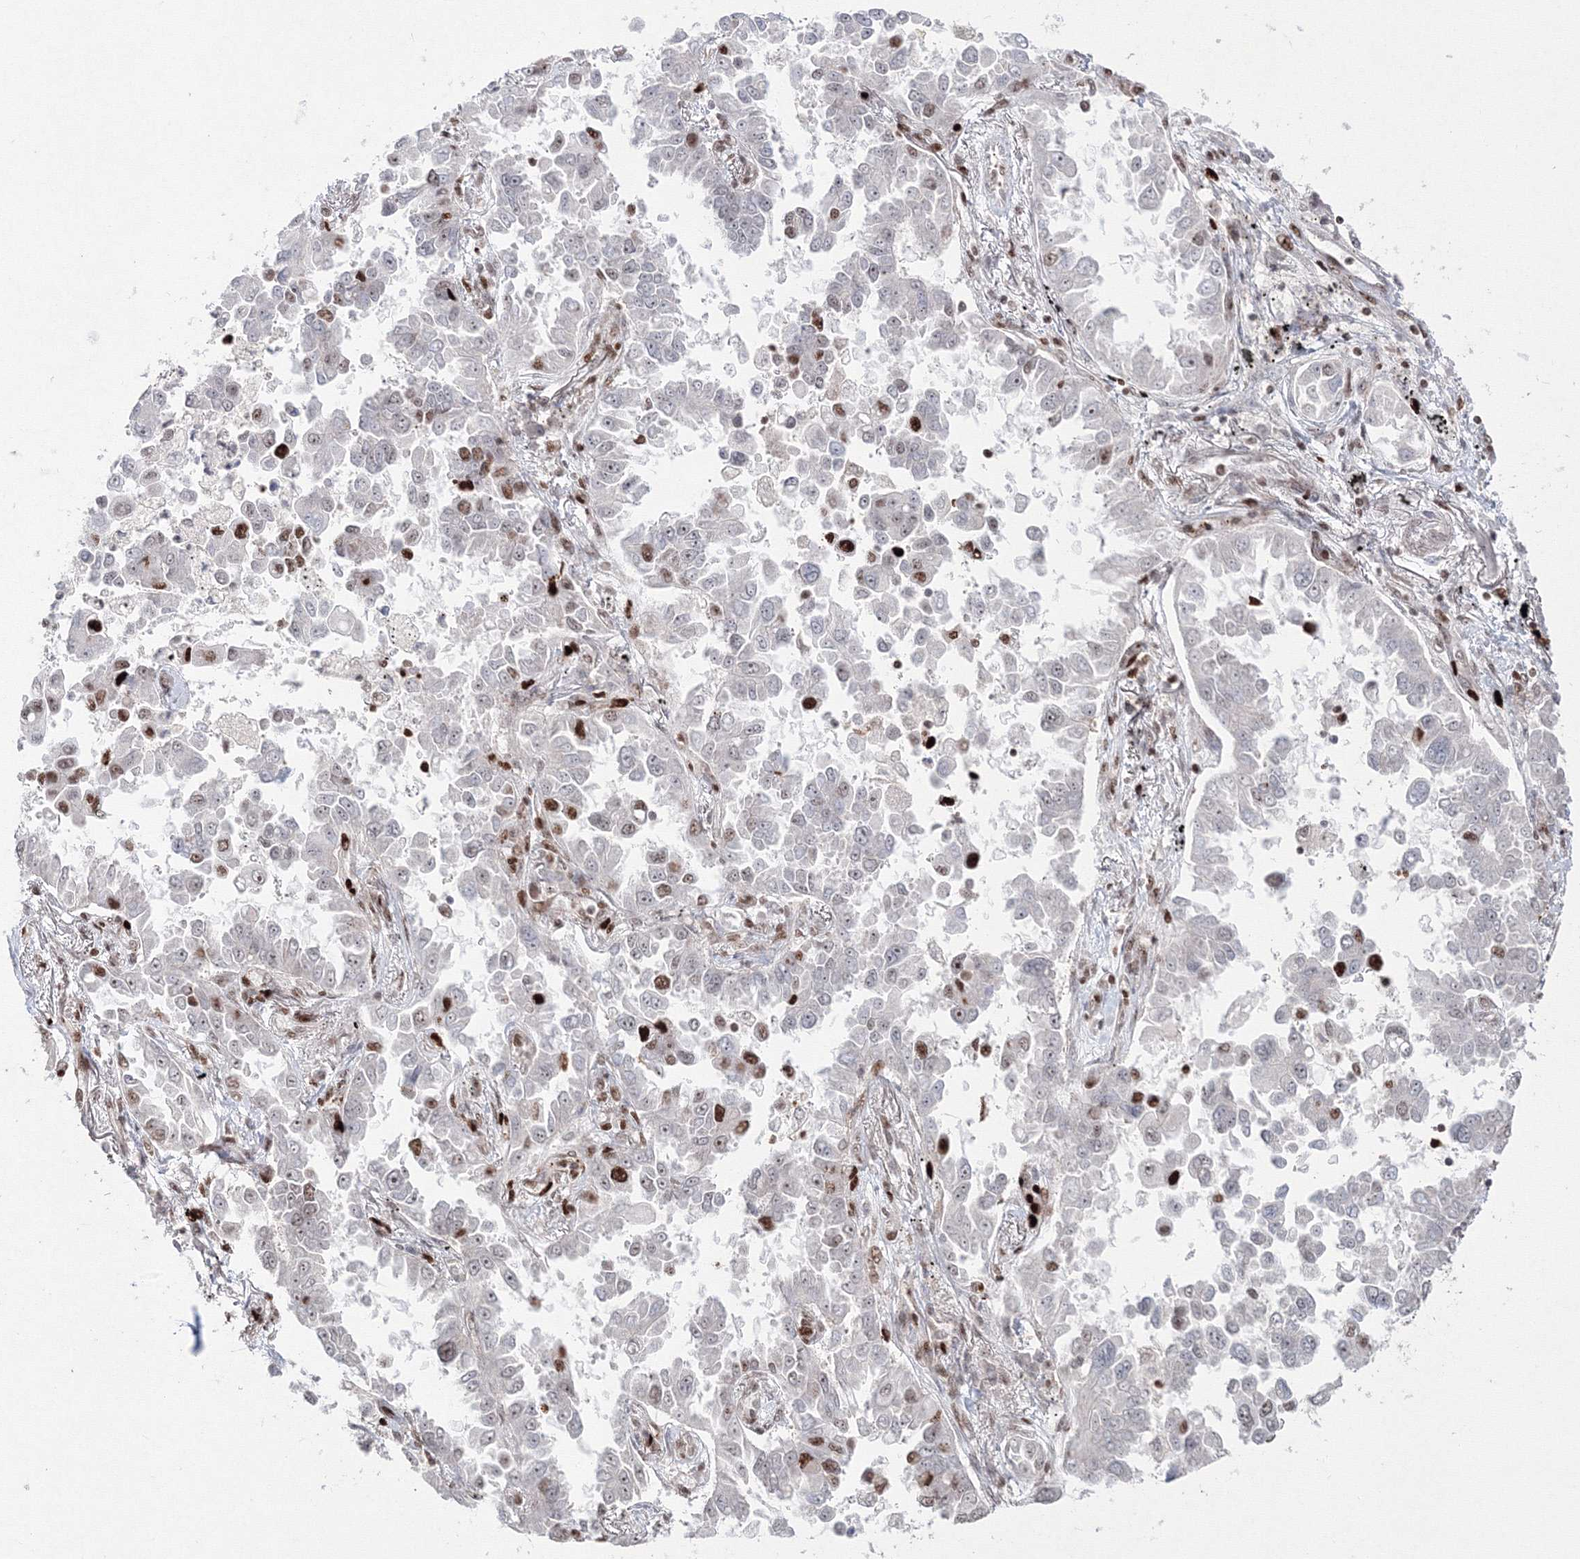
{"staining": {"intensity": "strong", "quantity": "25%-75%", "location": "cytoplasmic/membranous,nuclear"}, "tissue": "lung cancer", "cell_type": "Tumor cells", "image_type": "cancer", "snomed": [{"axis": "morphology", "description": "Adenocarcinoma, NOS"}, {"axis": "topography", "description": "Lung"}], "caption": "Protein analysis of lung cancer tissue exhibits strong cytoplasmic/membranous and nuclear positivity in approximately 25%-75% of tumor cells. (DAB (3,3'-diaminobenzidine) IHC with brightfield microscopy, high magnification).", "gene": "LIG1", "patient": {"sex": "female", "age": 67}}